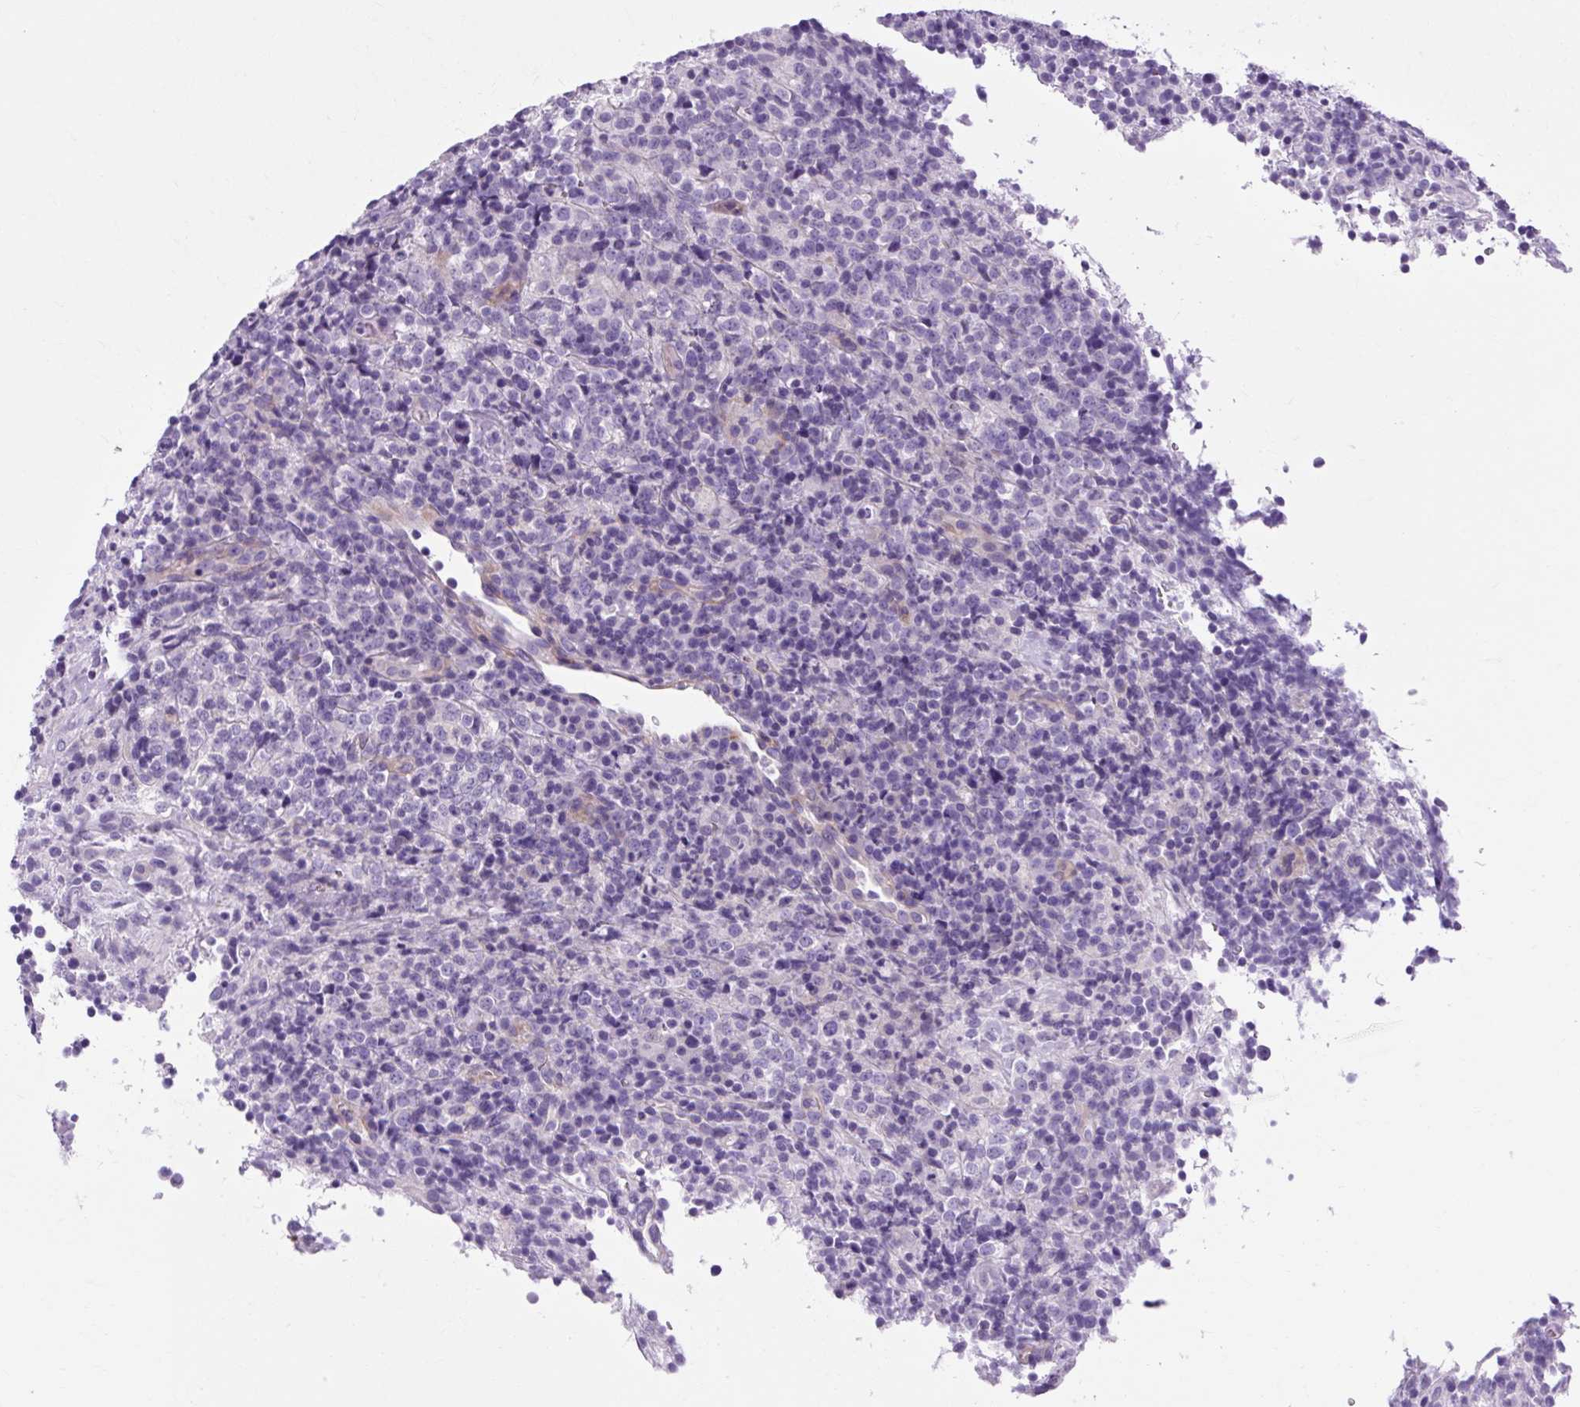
{"staining": {"intensity": "negative", "quantity": "none", "location": "none"}, "tissue": "lymphoma", "cell_type": "Tumor cells", "image_type": "cancer", "snomed": [{"axis": "morphology", "description": "Malignant lymphoma, non-Hodgkin's type, High grade"}, {"axis": "topography", "description": "Lymph node"}], "caption": "Micrograph shows no significant protein expression in tumor cells of malignant lymphoma, non-Hodgkin's type (high-grade).", "gene": "OOEP", "patient": {"sex": "male", "age": 54}}